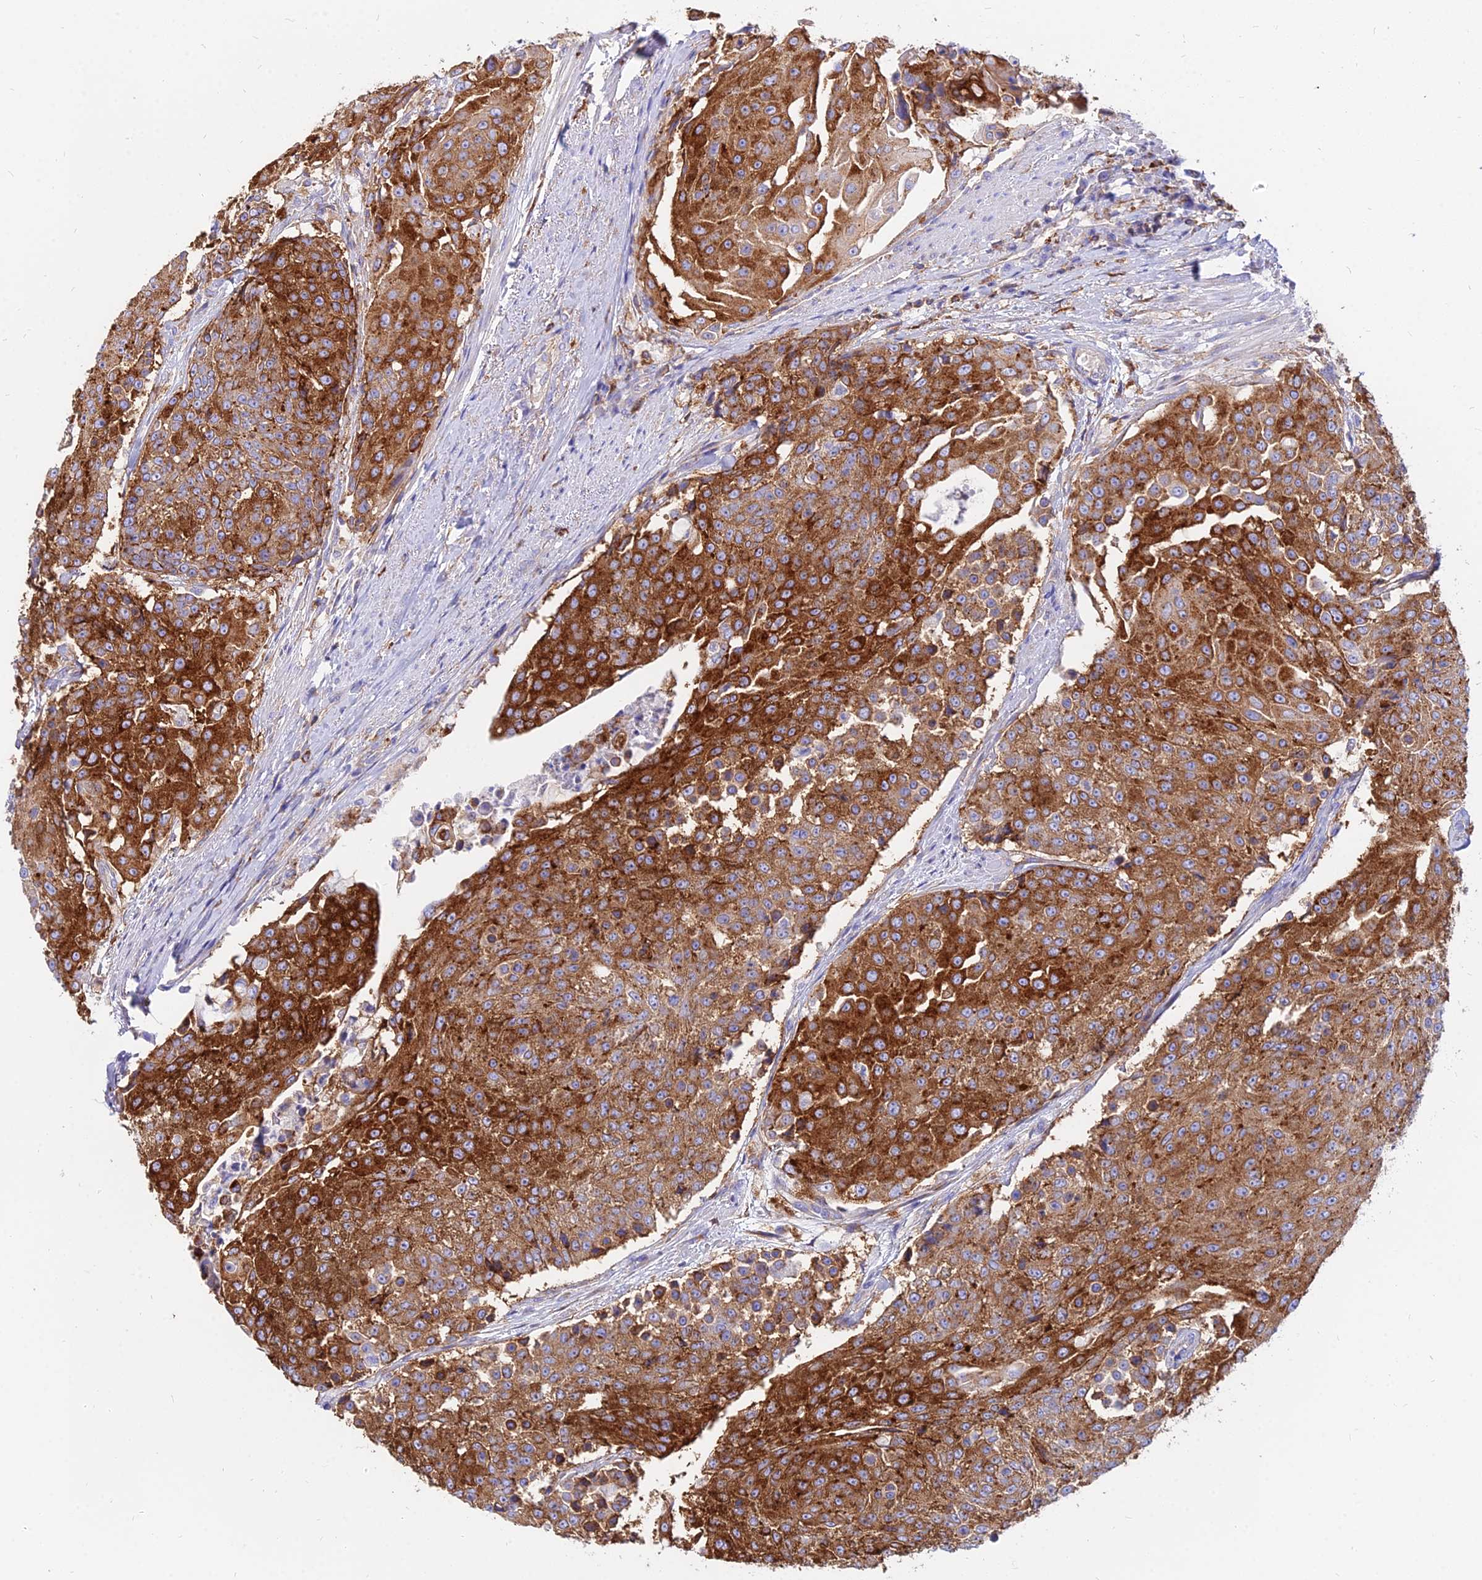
{"staining": {"intensity": "strong", "quantity": ">75%", "location": "cytoplasmic/membranous"}, "tissue": "urothelial cancer", "cell_type": "Tumor cells", "image_type": "cancer", "snomed": [{"axis": "morphology", "description": "Urothelial carcinoma, High grade"}, {"axis": "topography", "description": "Urinary bladder"}], "caption": "This histopathology image exhibits immunohistochemistry (IHC) staining of urothelial cancer, with high strong cytoplasmic/membranous positivity in approximately >75% of tumor cells.", "gene": "AGTRAP", "patient": {"sex": "female", "age": 63}}